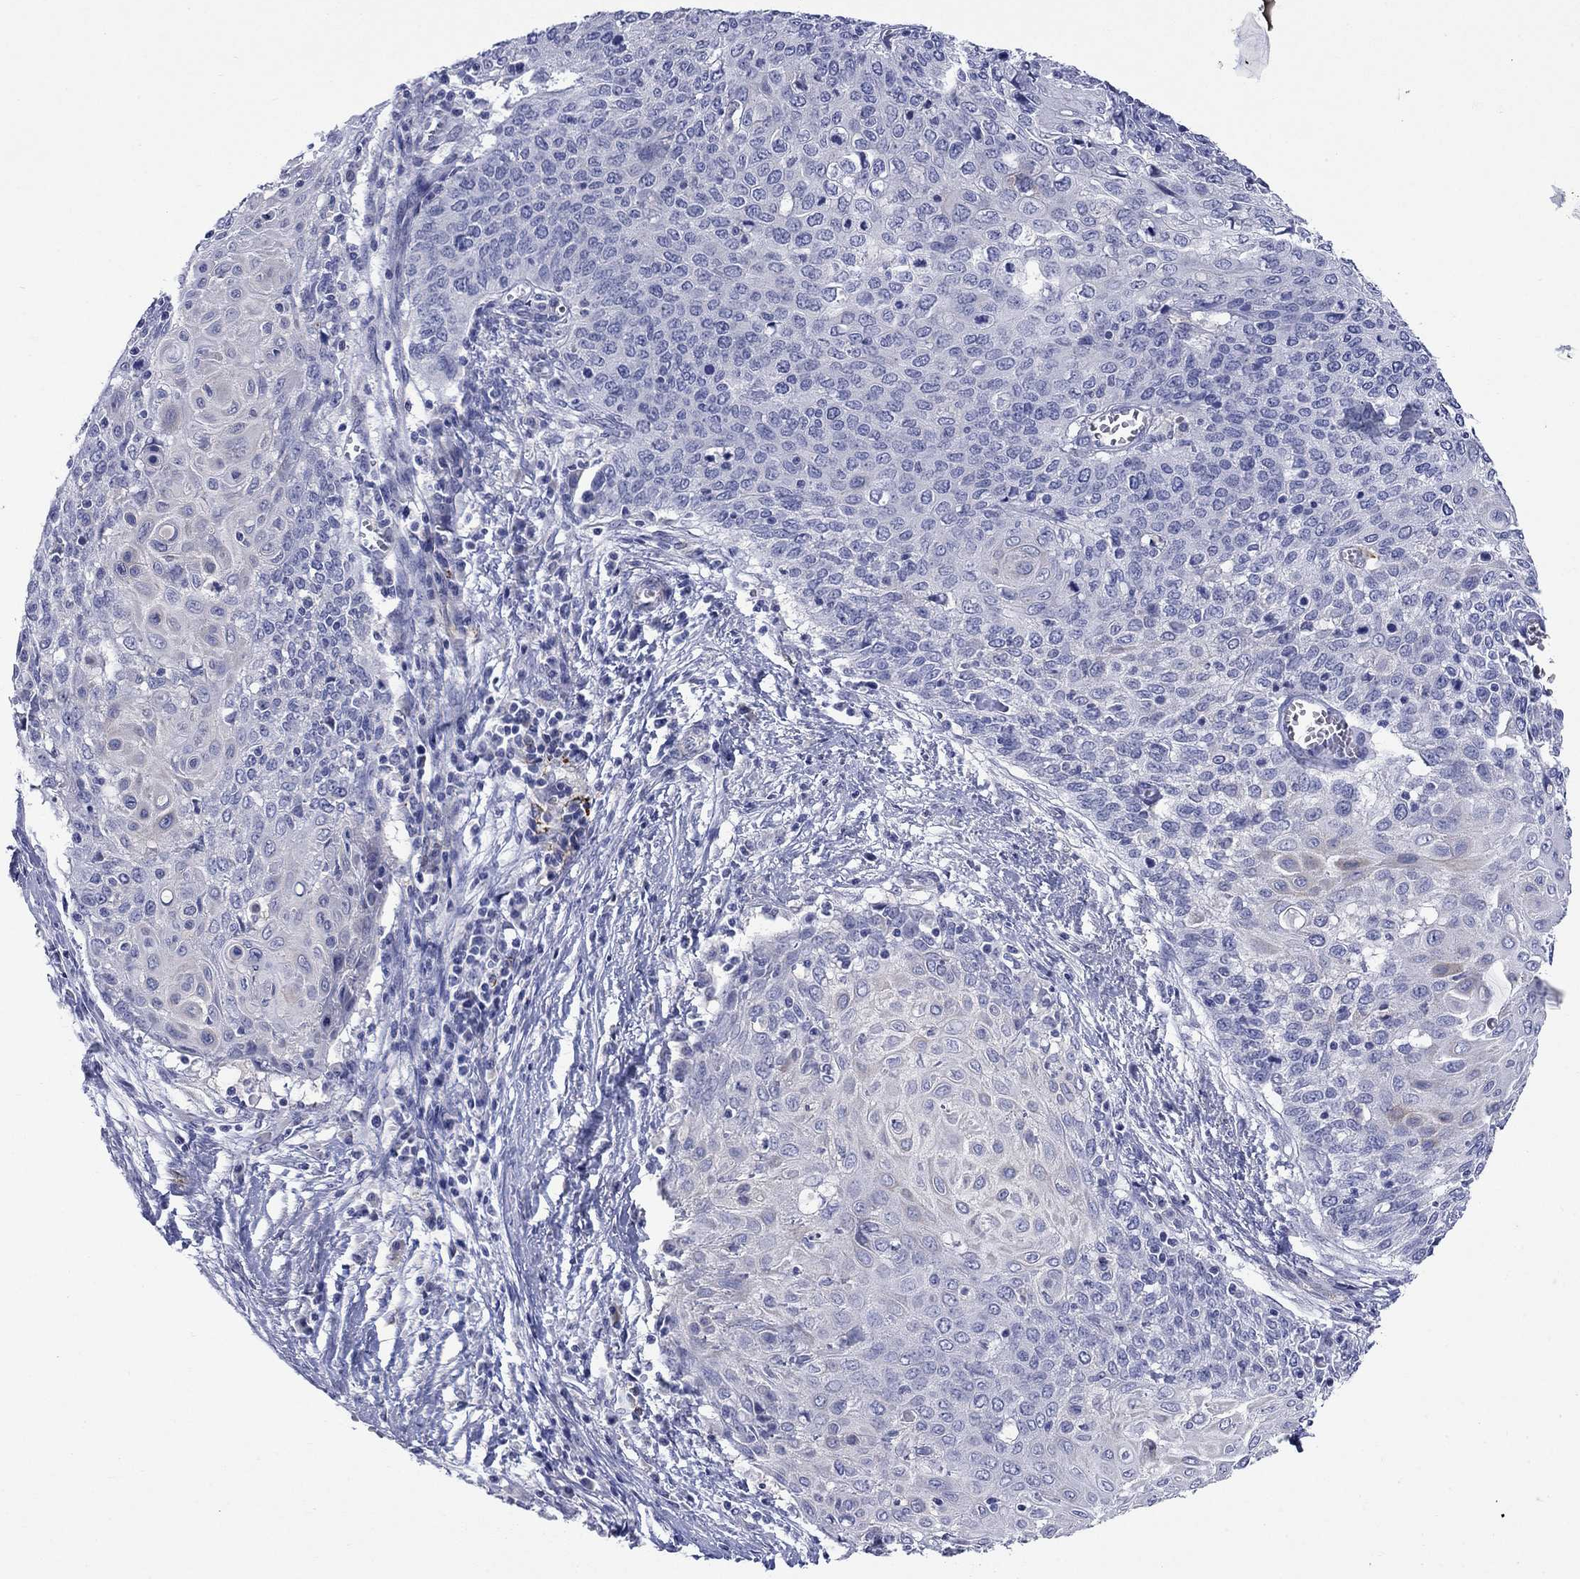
{"staining": {"intensity": "negative", "quantity": "none", "location": "none"}, "tissue": "cervical cancer", "cell_type": "Tumor cells", "image_type": "cancer", "snomed": [{"axis": "morphology", "description": "Squamous cell carcinoma, NOS"}, {"axis": "topography", "description": "Cervix"}], "caption": "Cervical cancer (squamous cell carcinoma) stained for a protein using IHC exhibits no expression tumor cells.", "gene": "PTPRZ1", "patient": {"sex": "female", "age": 39}}